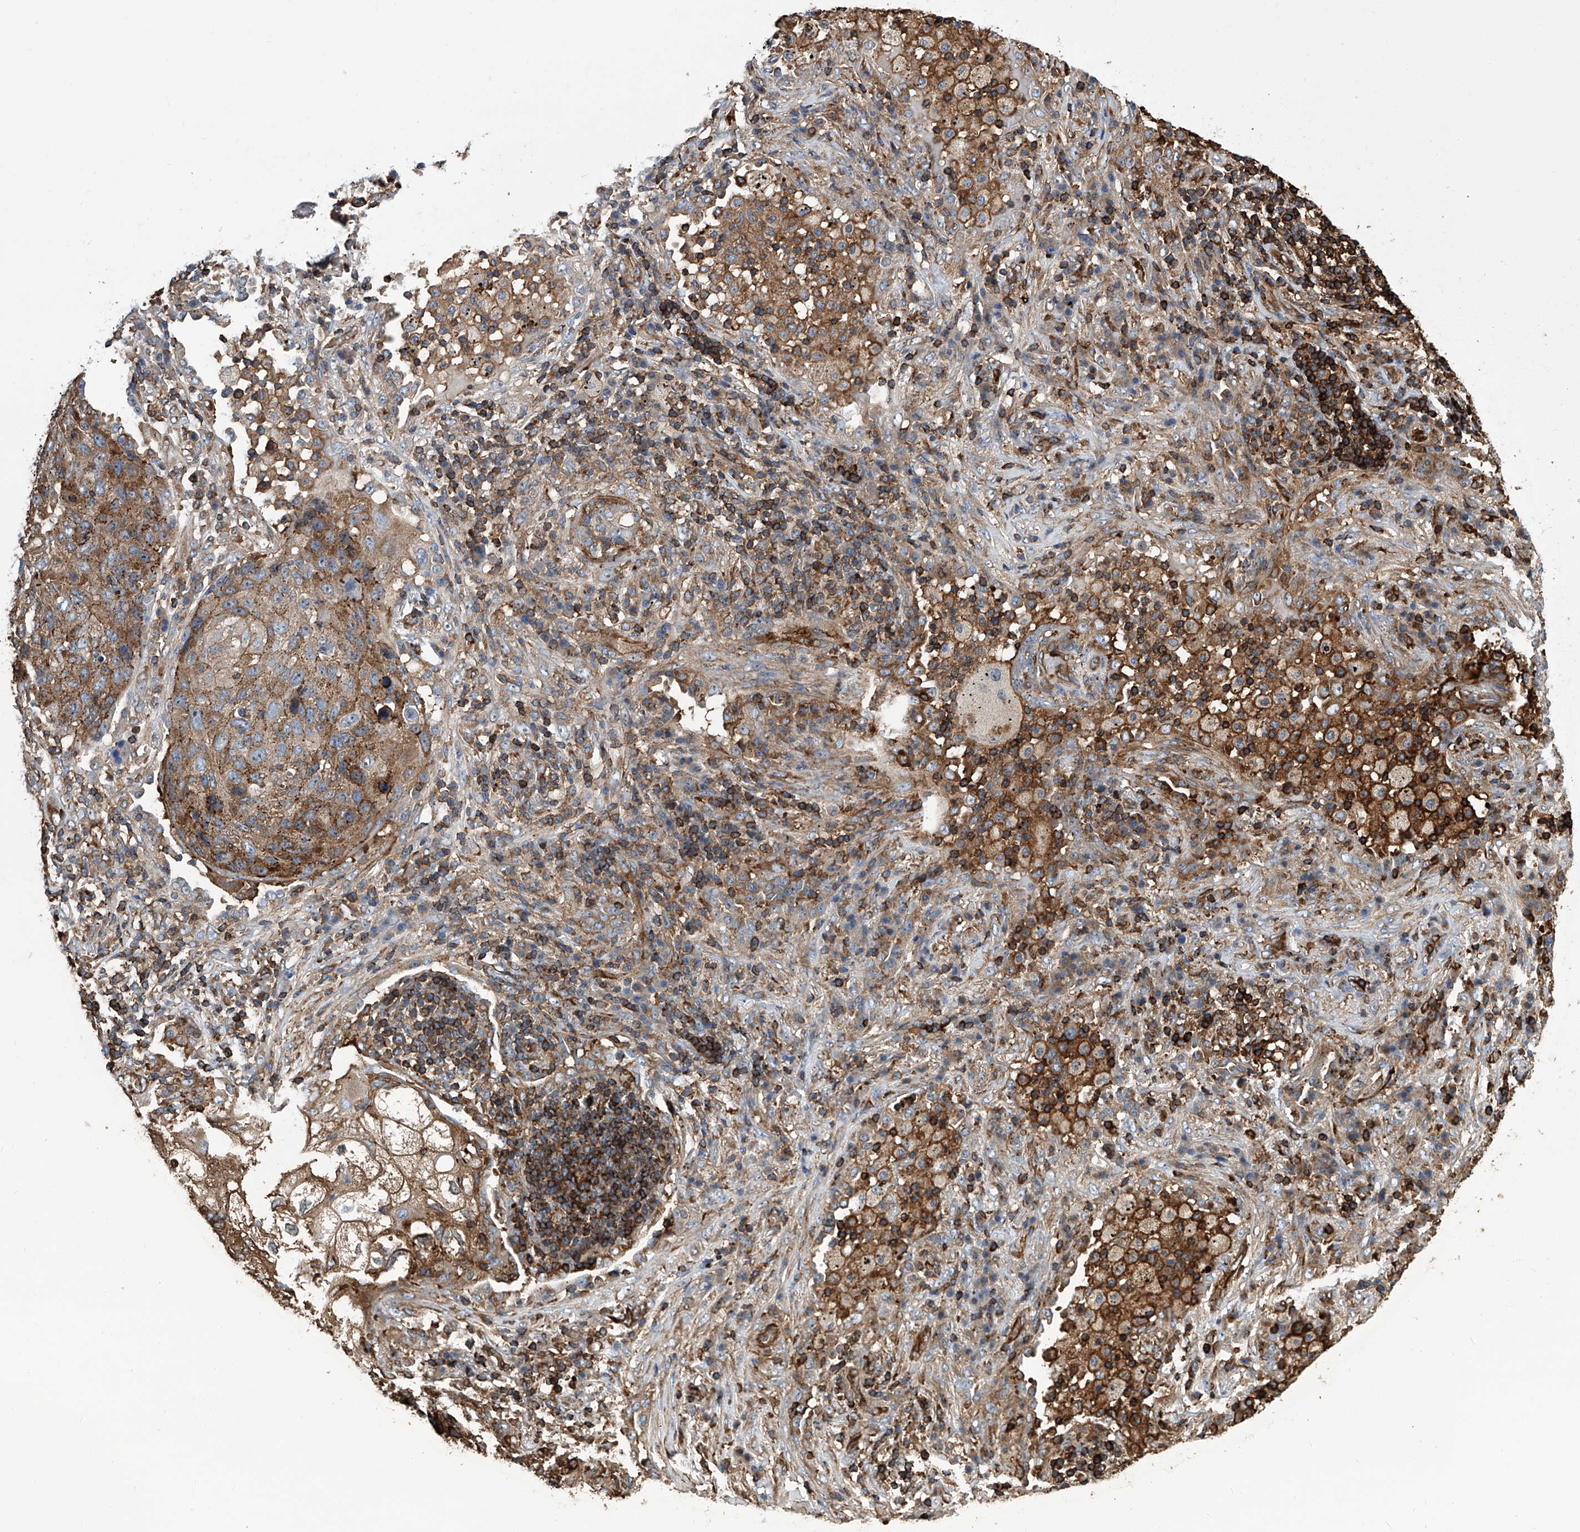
{"staining": {"intensity": "moderate", "quantity": ">75%", "location": "cytoplasmic/membranous"}, "tissue": "lung cancer", "cell_type": "Tumor cells", "image_type": "cancer", "snomed": [{"axis": "morphology", "description": "Squamous cell carcinoma, NOS"}, {"axis": "topography", "description": "Lung"}], "caption": "Protein analysis of lung cancer (squamous cell carcinoma) tissue reveals moderate cytoplasmic/membranous expression in approximately >75% of tumor cells.", "gene": "ZNF484", "patient": {"sex": "female", "age": 63}}